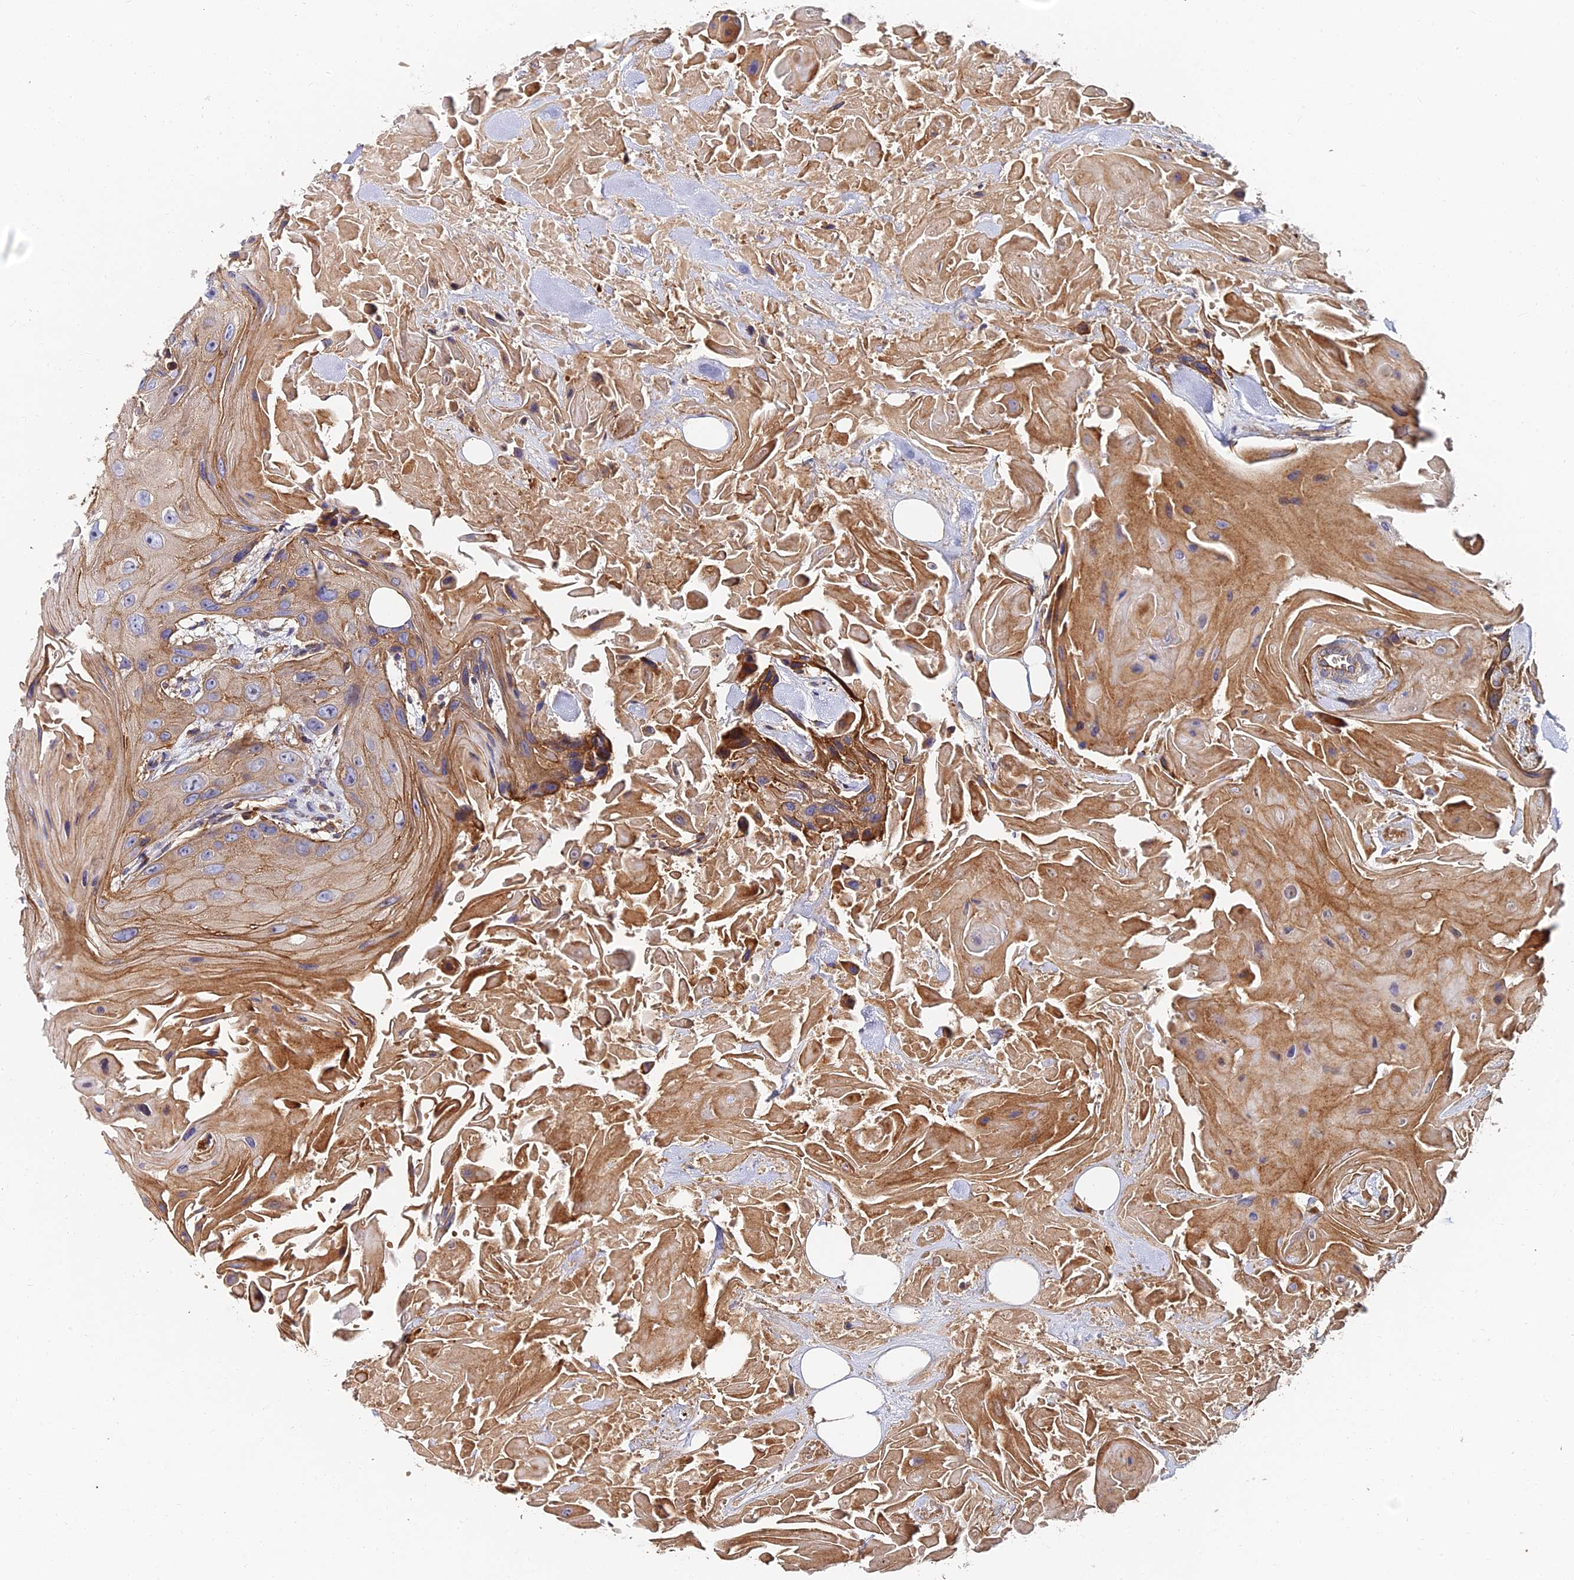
{"staining": {"intensity": "moderate", "quantity": "25%-75%", "location": "cytoplasmic/membranous"}, "tissue": "head and neck cancer", "cell_type": "Tumor cells", "image_type": "cancer", "snomed": [{"axis": "morphology", "description": "Squamous cell carcinoma, NOS"}, {"axis": "topography", "description": "Head-Neck"}], "caption": "Head and neck squamous cell carcinoma was stained to show a protein in brown. There is medium levels of moderate cytoplasmic/membranous positivity in about 25%-75% of tumor cells.", "gene": "EXT1", "patient": {"sex": "male", "age": 81}}